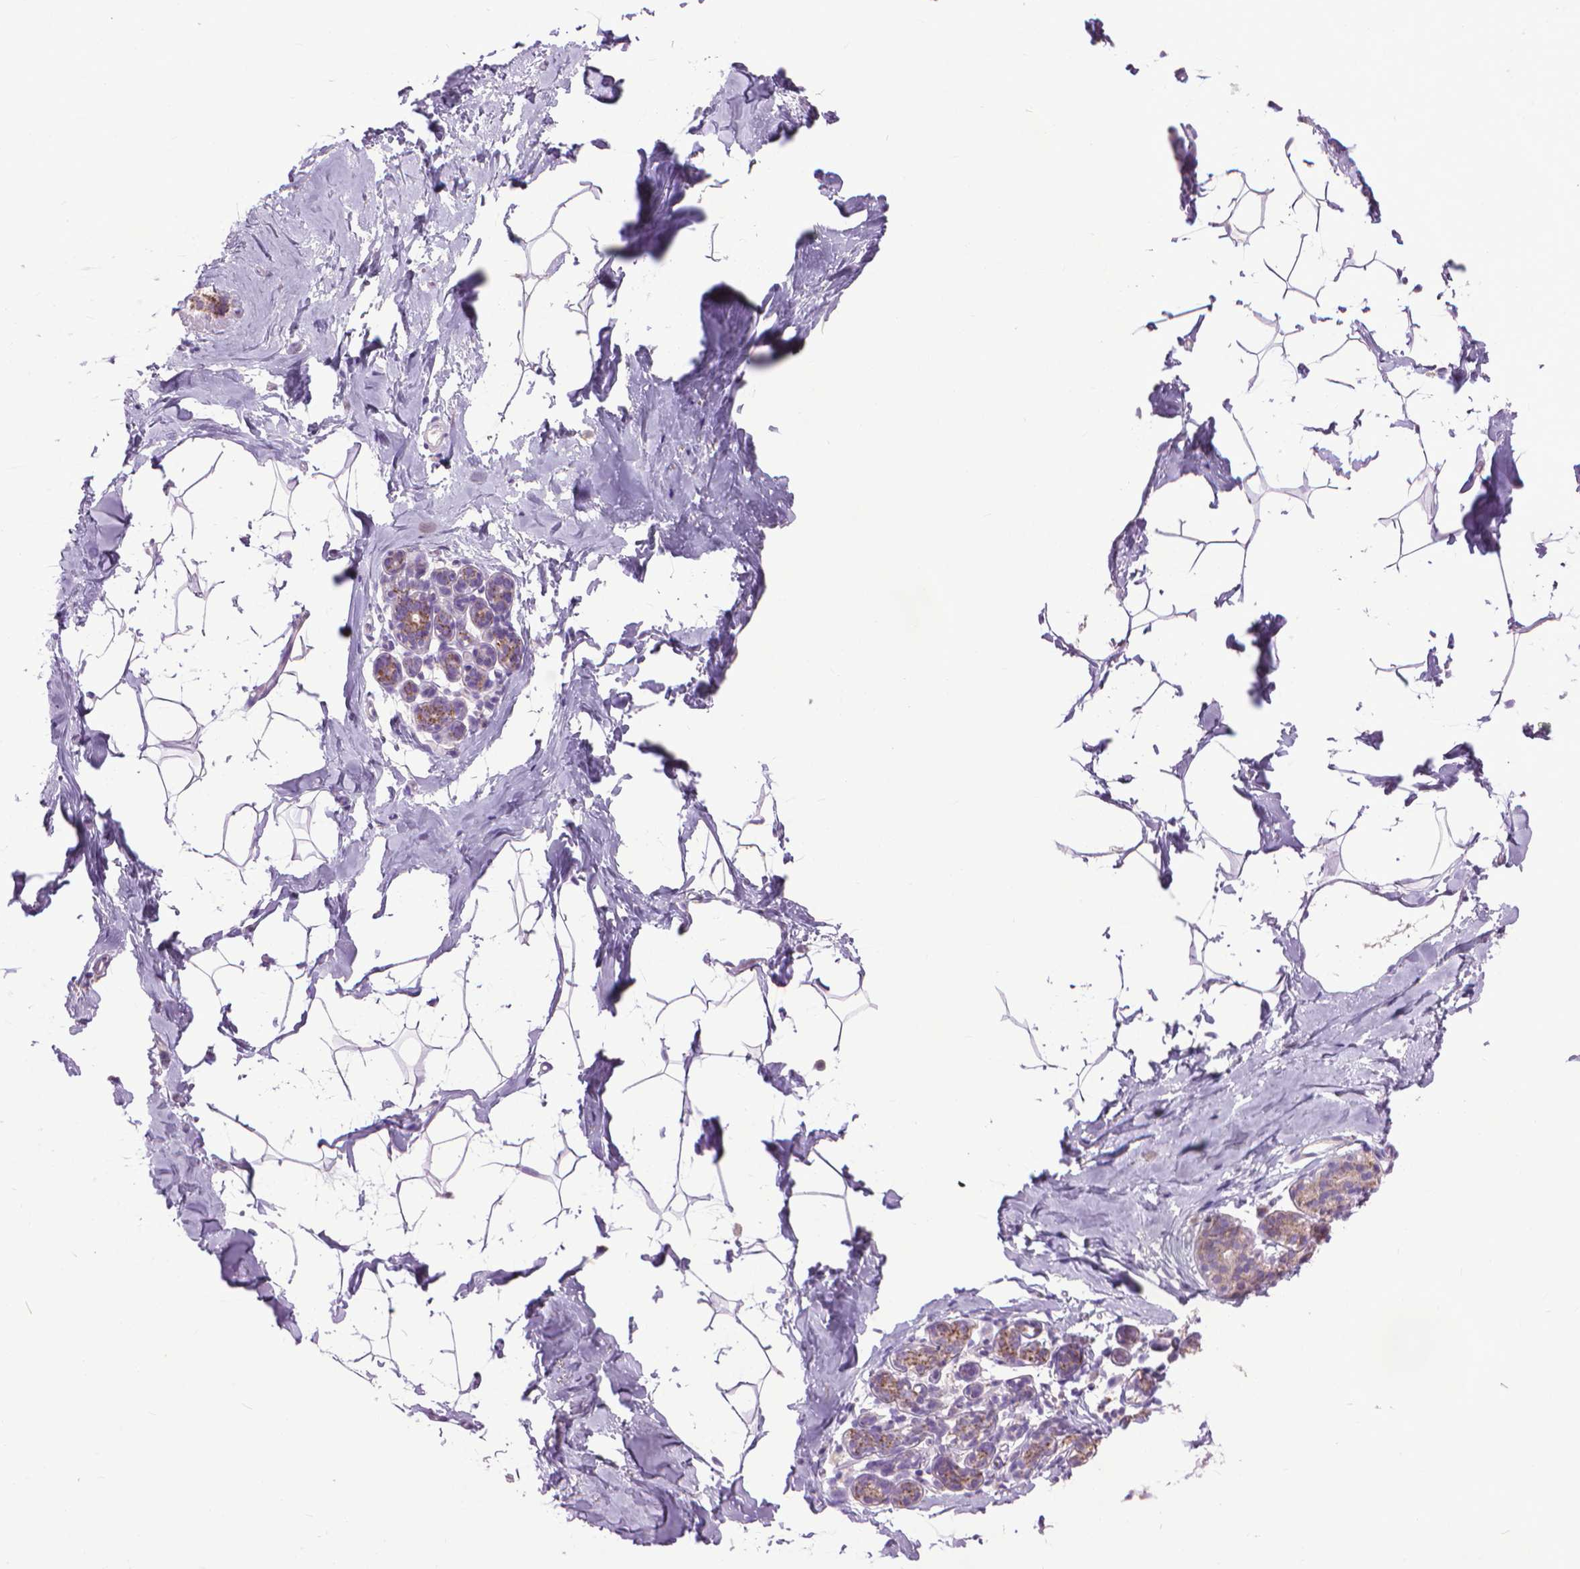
{"staining": {"intensity": "negative", "quantity": "none", "location": "none"}, "tissue": "breast", "cell_type": "Adipocytes", "image_type": "normal", "snomed": [{"axis": "morphology", "description": "Normal tissue, NOS"}, {"axis": "topography", "description": "Breast"}], "caption": "This is a image of immunohistochemistry staining of unremarkable breast, which shows no expression in adipocytes.", "gene": "VDAC1", "patient": {"sex": "female", "age": 32}}